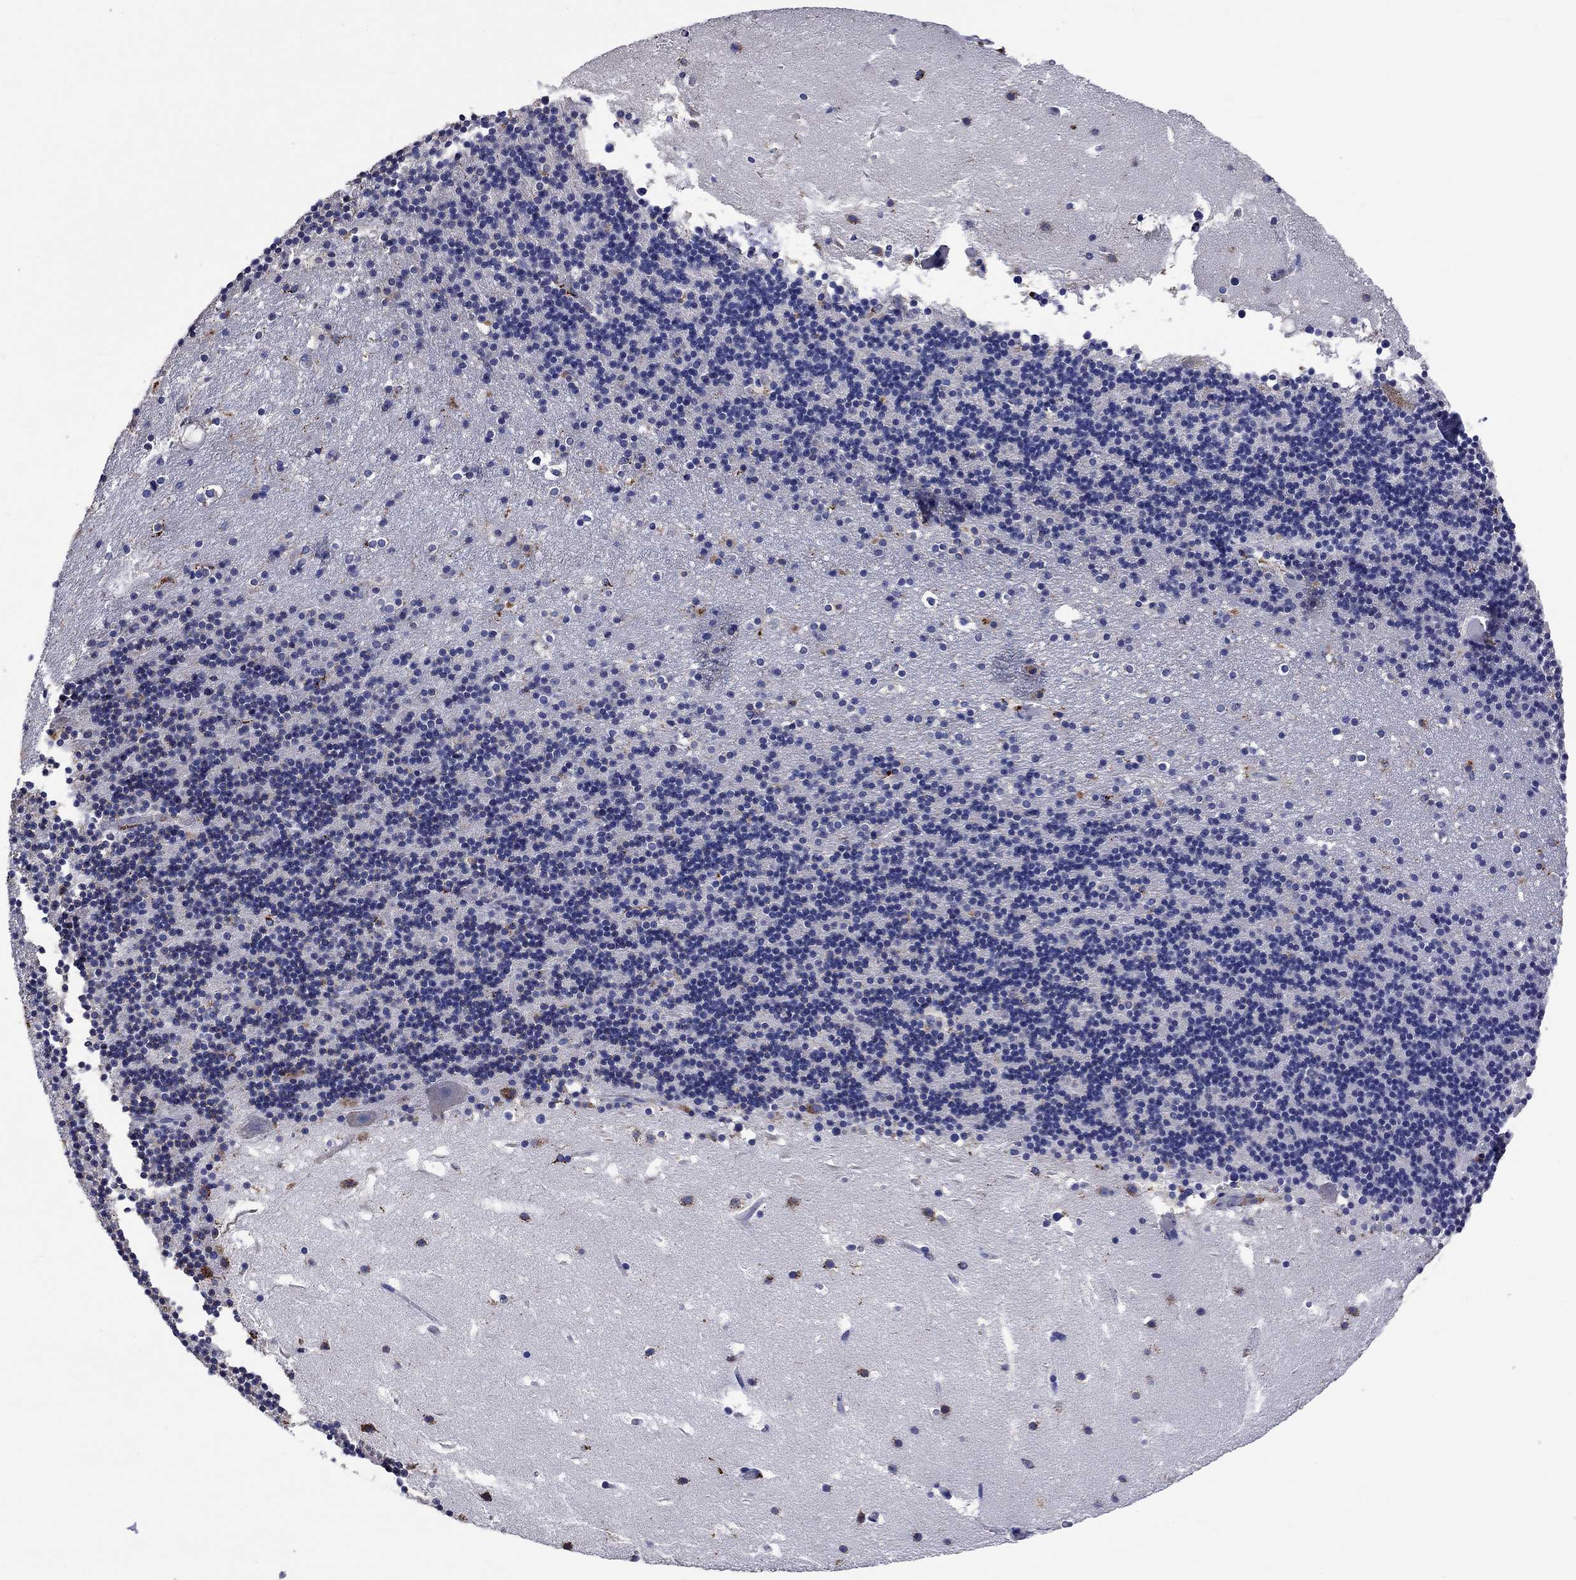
{"staining": {"intensity": "negative", "quantity": "none", "location": "none"}, "tissue": "cerebellum", "cell_type": "Cells in granular layer", "image_type": "normal", "snomed": [{"axis": "morphology", "description": "Normal tissue, NOS"}, {"axis": "topography", "description": "Cerebellum"}], "caption": "This micrograph is of benign cerebellum stained with IHC to label a protein in brown with the nuclei are counter-stained blue. There is no staining in cells in granular layer.", "gene": "CTSB", "patient": {"sex": "male", "age": 37}}